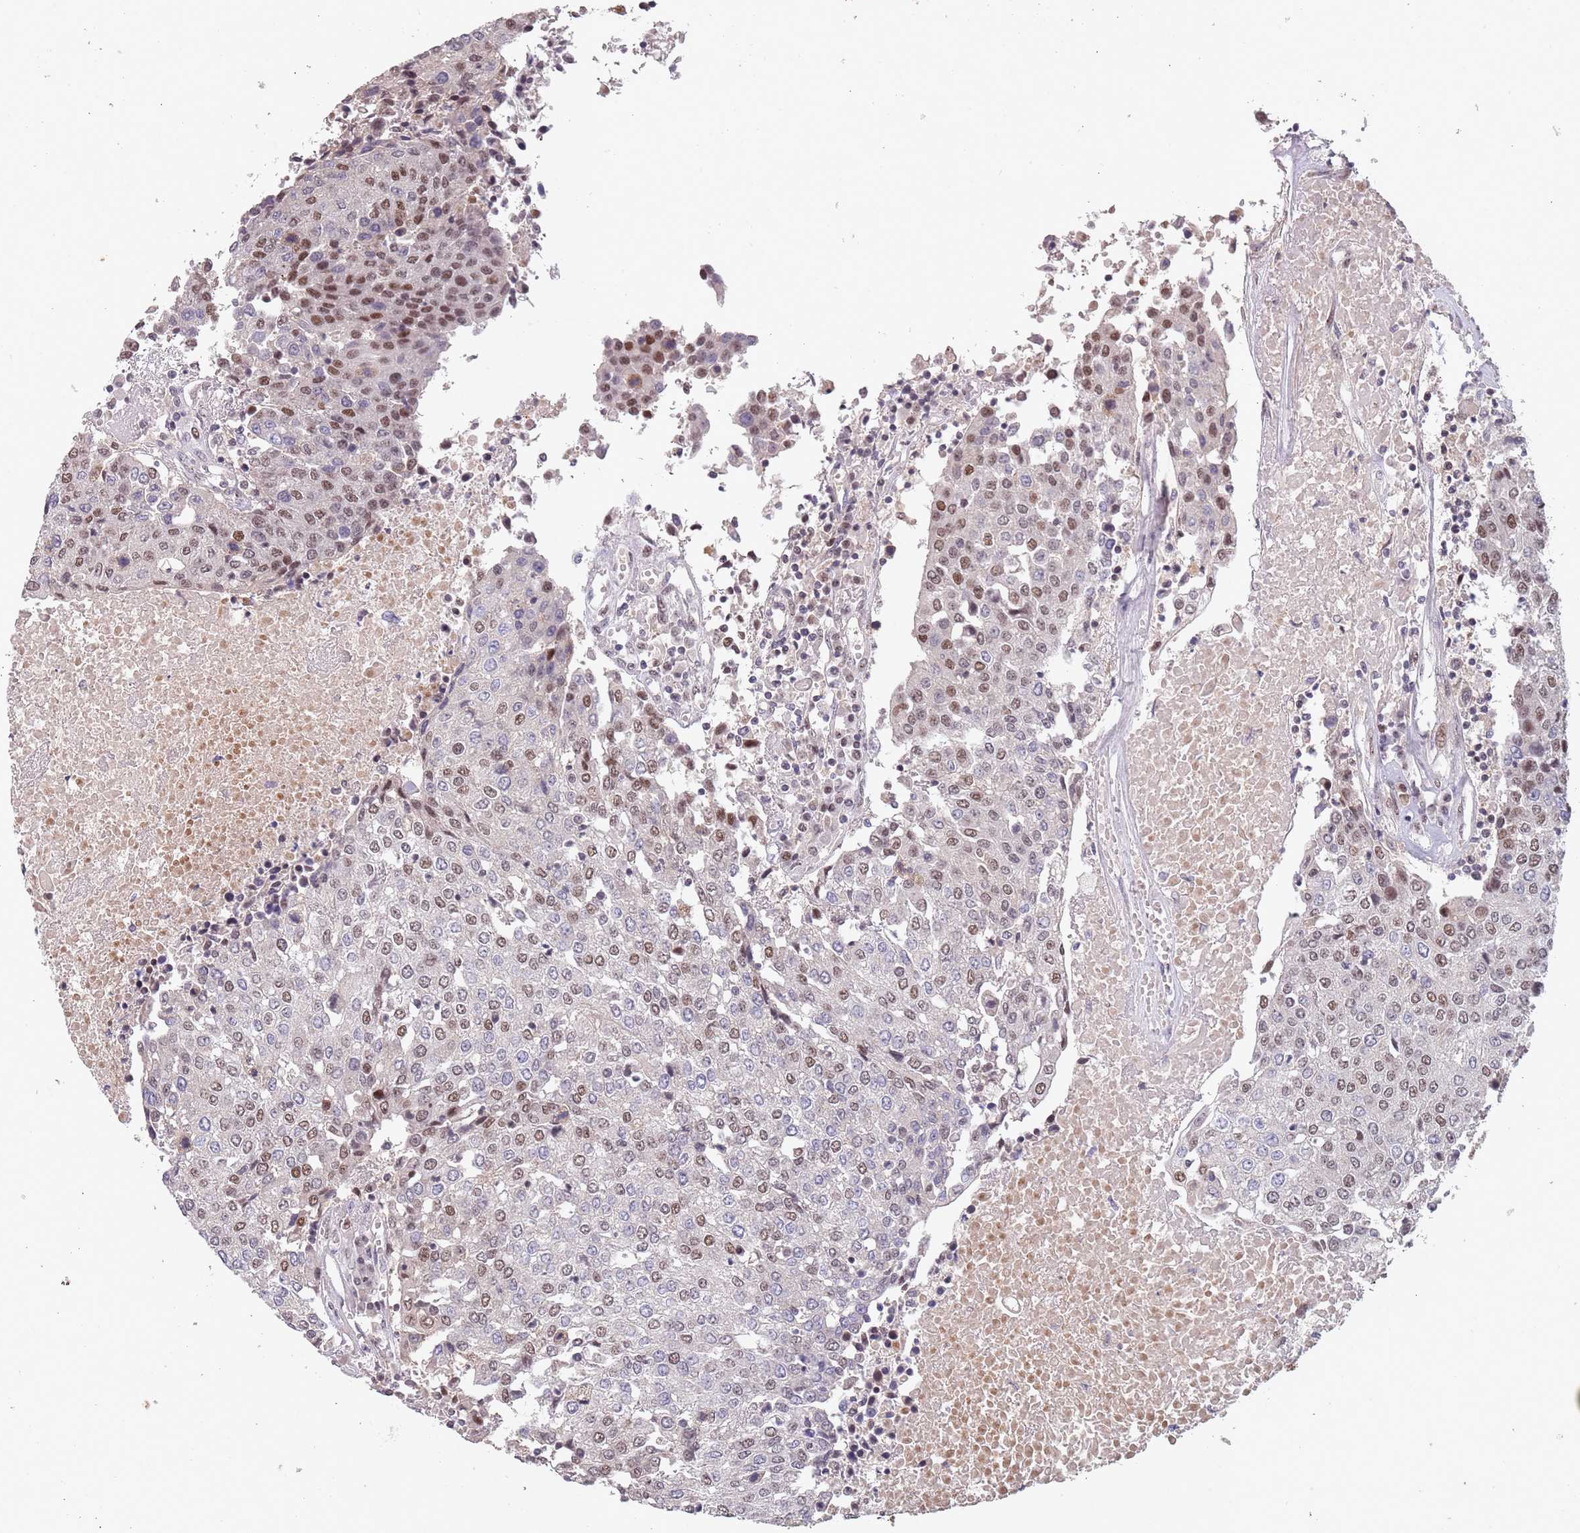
{"staining": {"intensity": "moderate", "quantity": ">75%", "location": "nuclear"}, "tissue": "urothelial cancer", "cell_type": "Tumor cells", "image_type": "cancer", "snomed": [{"axis": "morphology", "description": "Urothelial carcinoma, High grade"}, {"axis": "topography", "description": "Urinary bladder"}], "caption": "High-power microscopy captured an IHC image of urothelial cancer, revealing moderate nuclear staining in about >75% of tumor cells. The protein of interest is shown in brown color, while the nuclei are stained blue.", "gene": "CIZ1", "patient": {"sex": "female", "age": 85}}